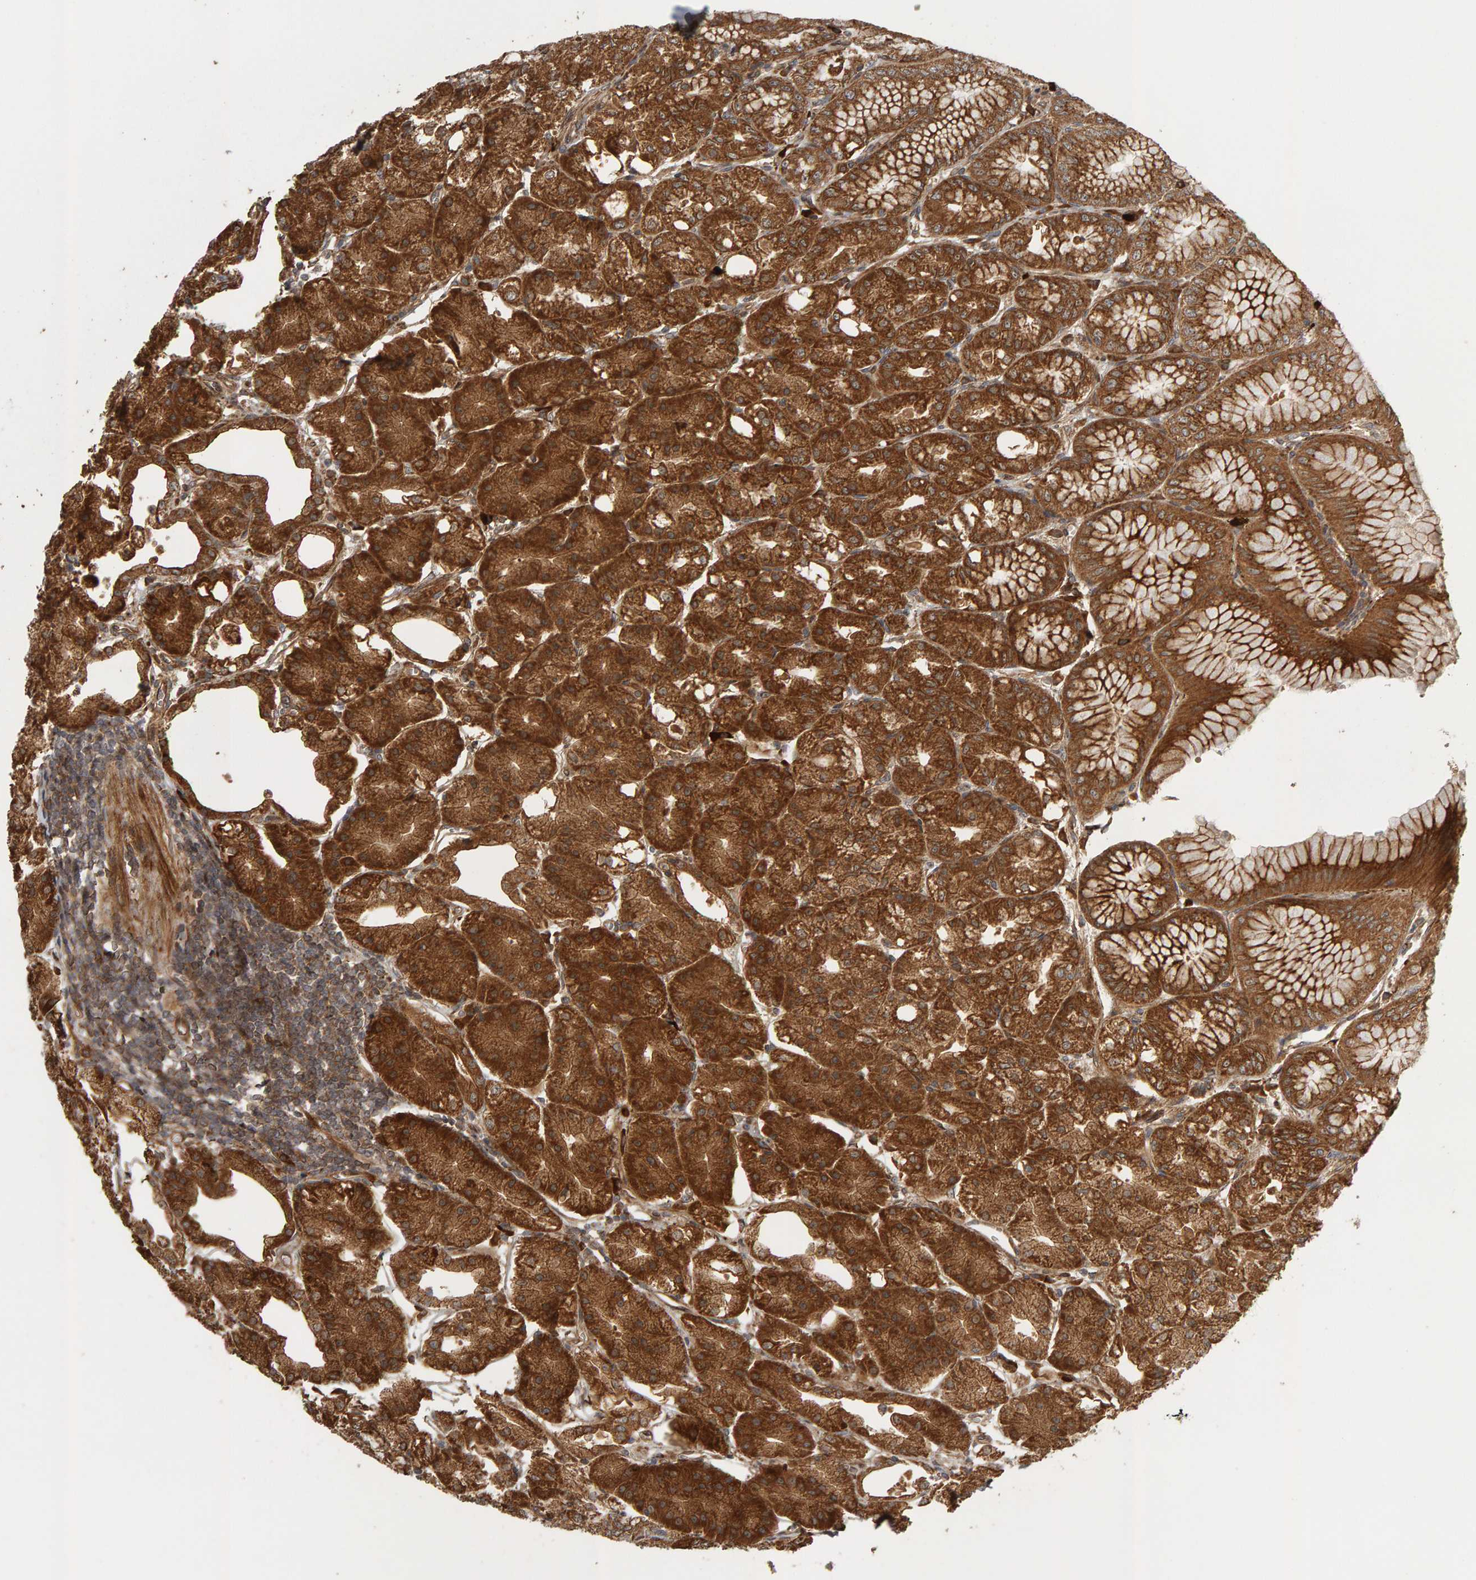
{"staining": {"intensity": "strong", "quantity": ">75%", "location": "cytoplasmic/membranous"}, "tissue": "stomach", "cell_type": "Glandular cells", "image_type": "normal", "snomed": [{"axis": "morphology", "description": "Normal tissue, NOS"}, {"axis": "topography", "description": "Stomach, lower"}], "caption": "A high amount of strong cytoplasmic/membranous staining is seen in about >75% of glandular cells in benign stomach.", "gene": "ZFAND1", "patient": {"sex": "male", "age": 71}}